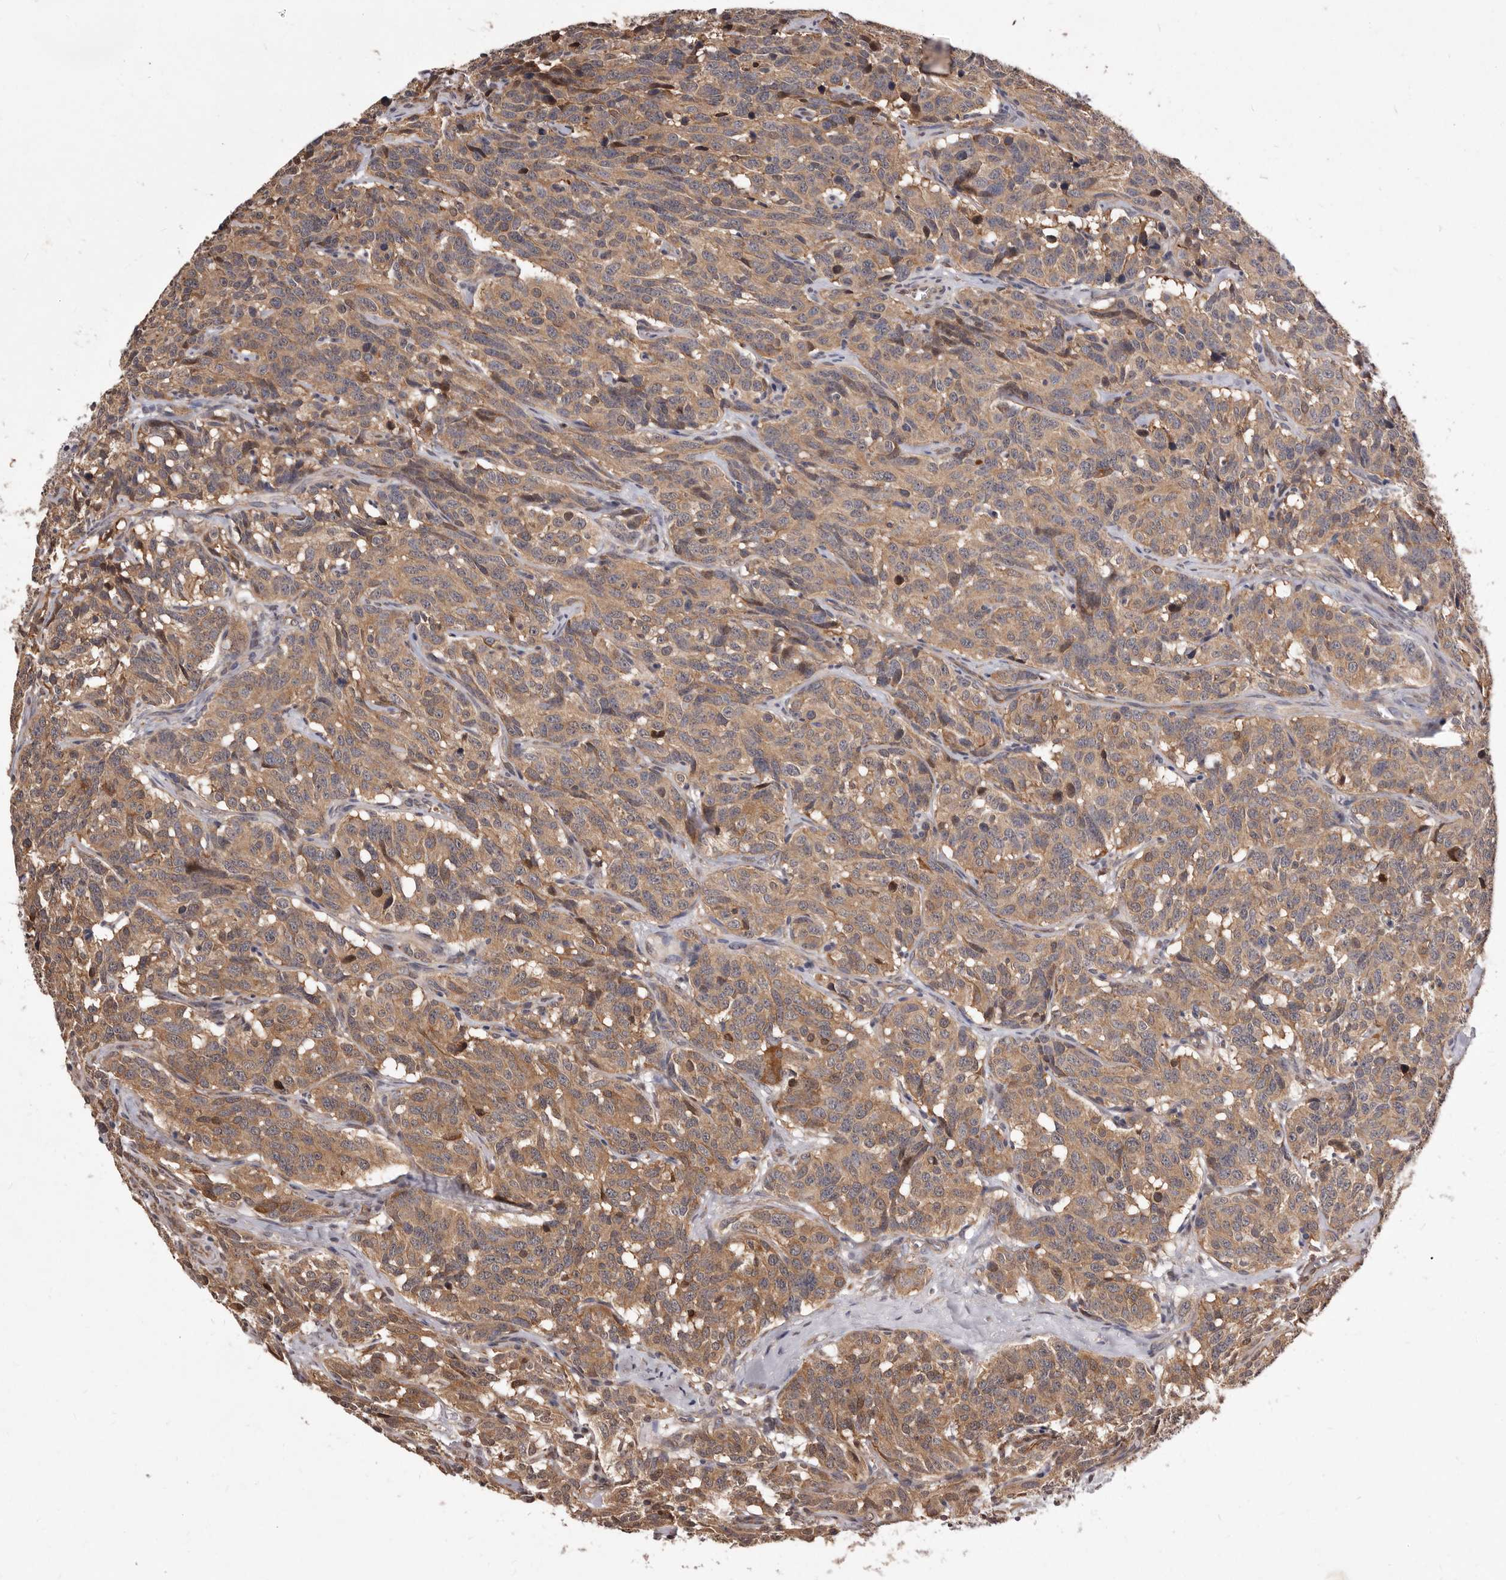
{"staining": {"intensity": "moderate", "quantity": ">75%", "location": "cytoplasmic/membranous"}, "tissue": "carcinoid", "cell_type": "Tumor cells", "image_type": "cancer", "snomed": [{"axis": "morphology", "description": "Carcinoid, malignant, NOS"}, {"axis": "topography", "description": "Lung"}], "caption": "Protein staining demonstrates moderate cytoplasmic/membranous positivity in approximately >75% of tumor cells in carcinoid (malignant).", "gene": "RRM2B", "patient": {"sex": "female", "age": 46}}